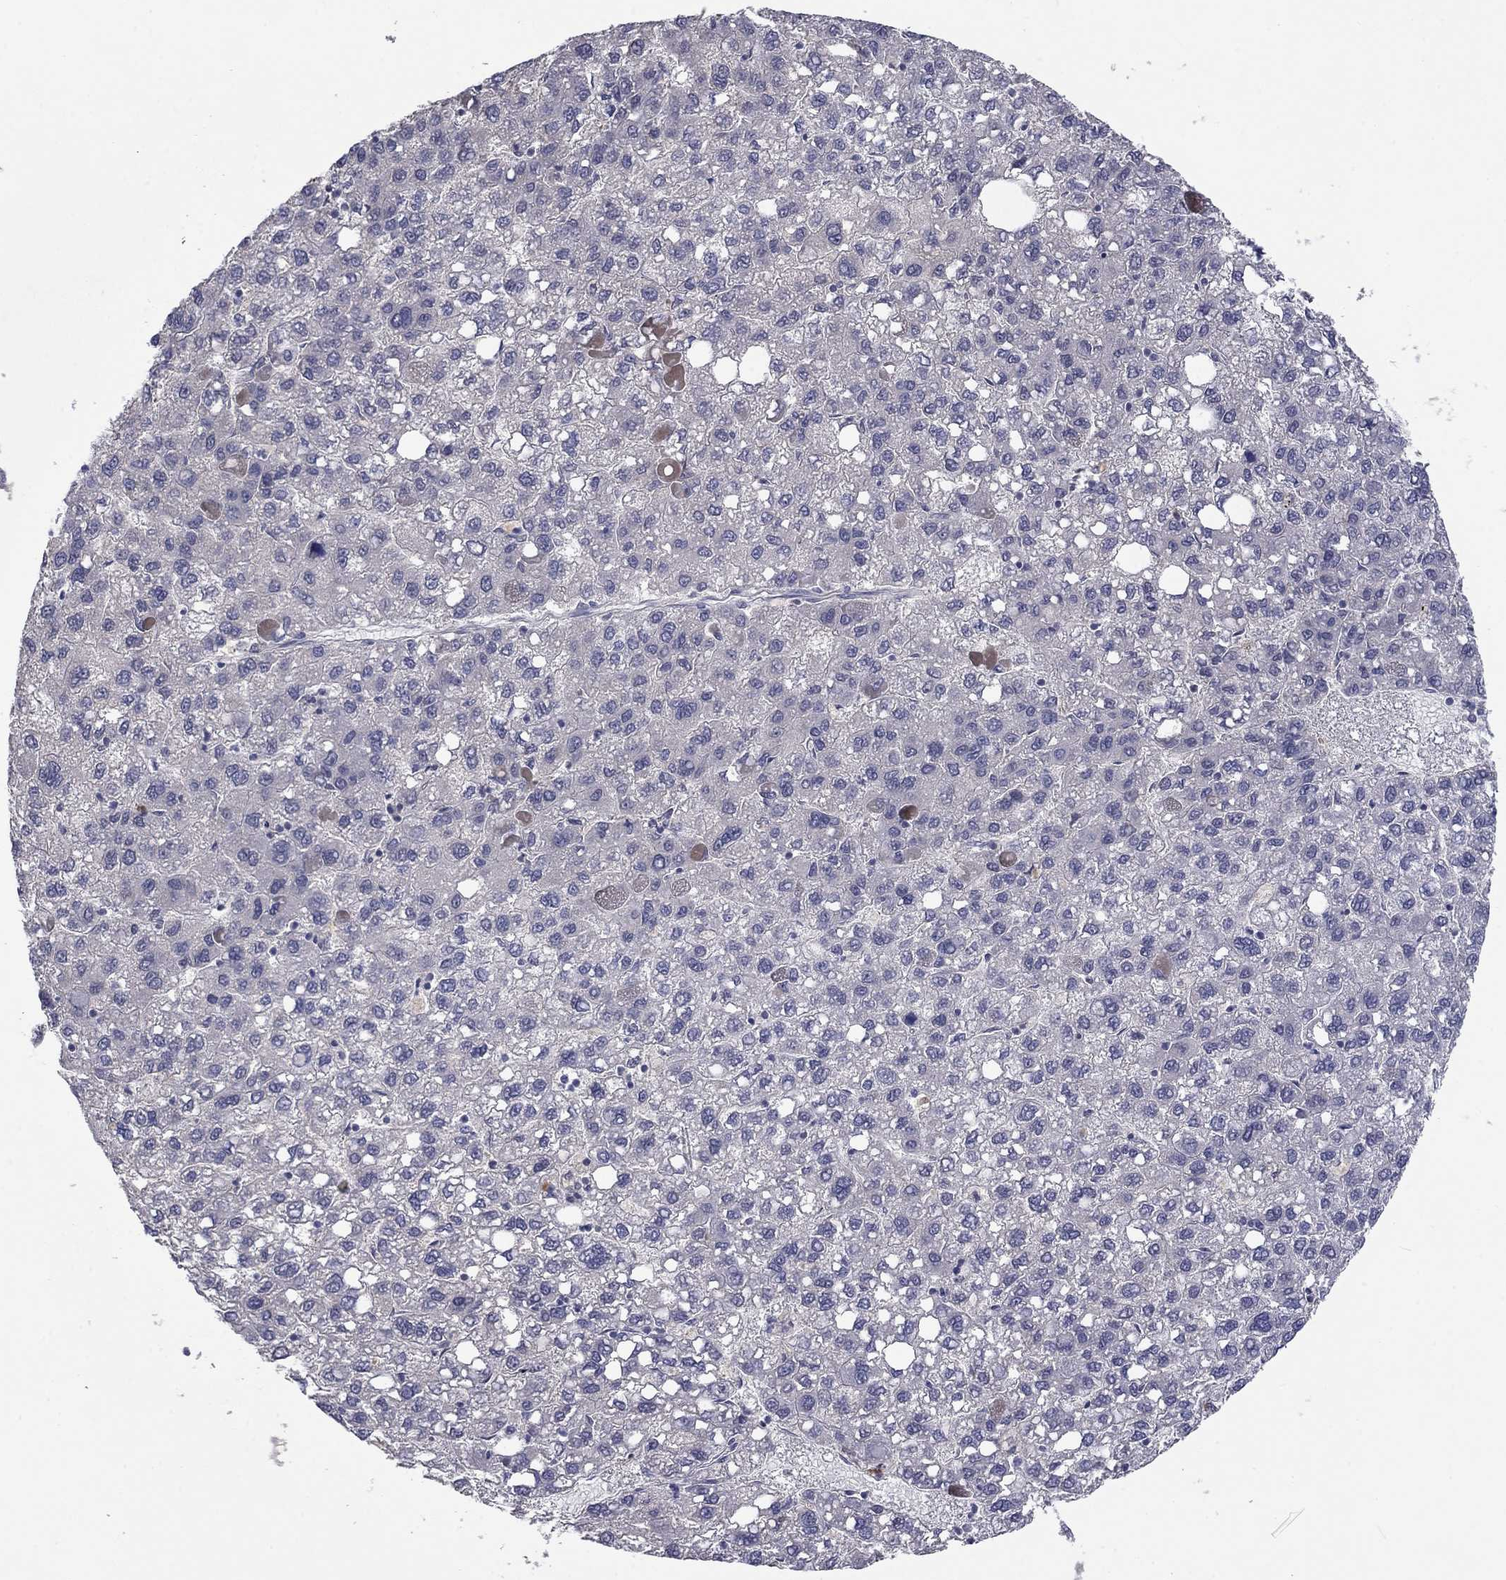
{"staining": {"intensity": "negative", "quantity": "none", "location": "none"}, "tissue": "liver cancer", "cell_type": "Tumor cells", "image_type": "cancer", "snomed": [{"axis": "morphology", "description": "Carcinoma, Hepatocellular, NOS"}, {"axis": "topography", "description": "Liver"}], "caption": "IHC photomicrograph of neoplastic tissue: human hepatocellular carcinoma (liver) stained with DAB (3,3'-diaminobenzidine) exhibits no significant protein expression in tumor cells.", "gene": "IP6K3", "patient": {"sex": "female", "age": 82}}